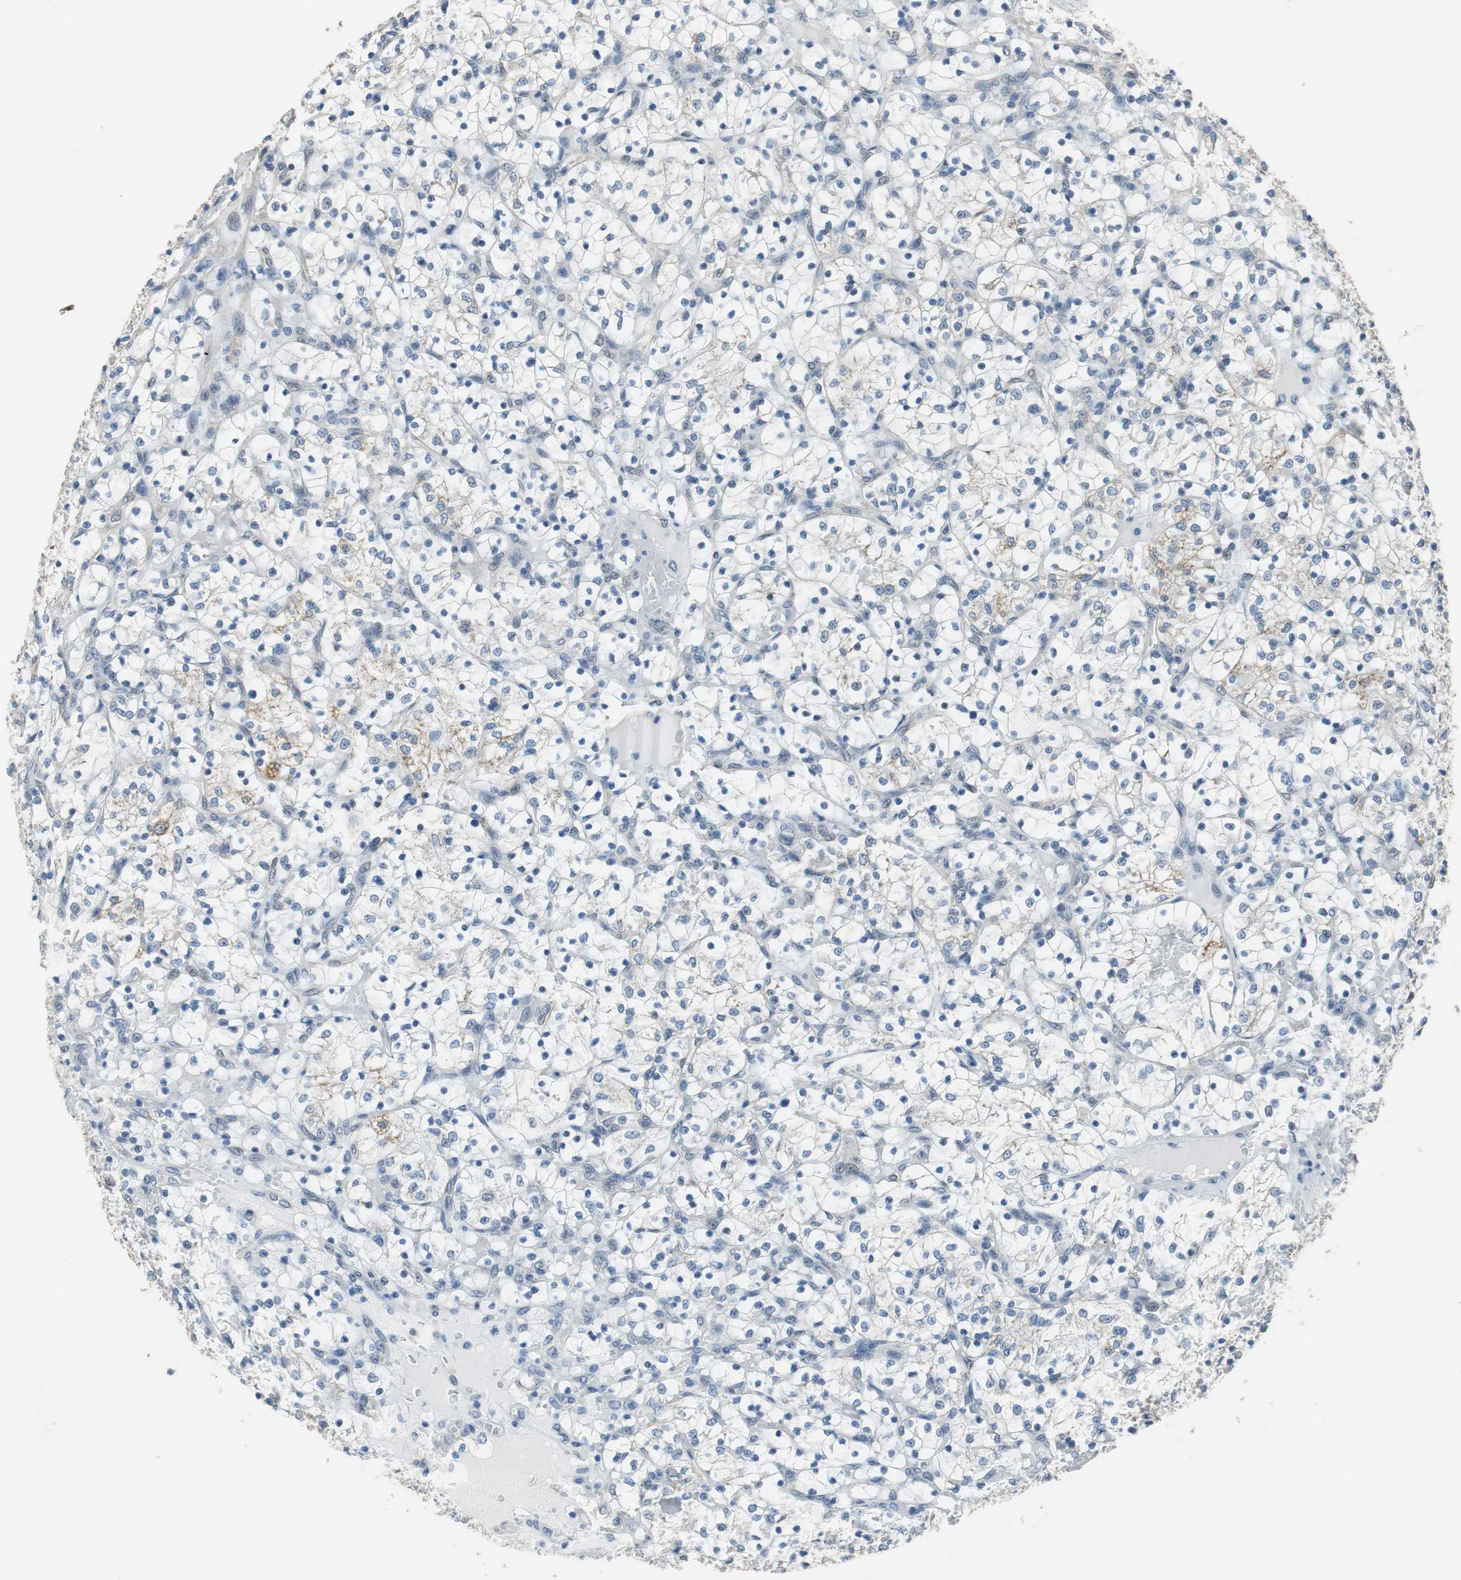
{"staining": {"intensity": "weak", "quantity": "<25%", "location": "cytoplasmic/membranous"}, "tissue": "renal cancer", "cell_type": "Tumor cells", "image_type": "cancer", "snomed": [{"axis": "morphology", "description": "Adenocarcinoma, NOS"}, {"axis": "topography", "description": "Kidney"}], "caption": "Protein analysis of renal adenocarcinoma reveals no significant expression in tumor cells.", "gene": "ALDH4A1", "patient": {"sex": "female", "age": 69}}